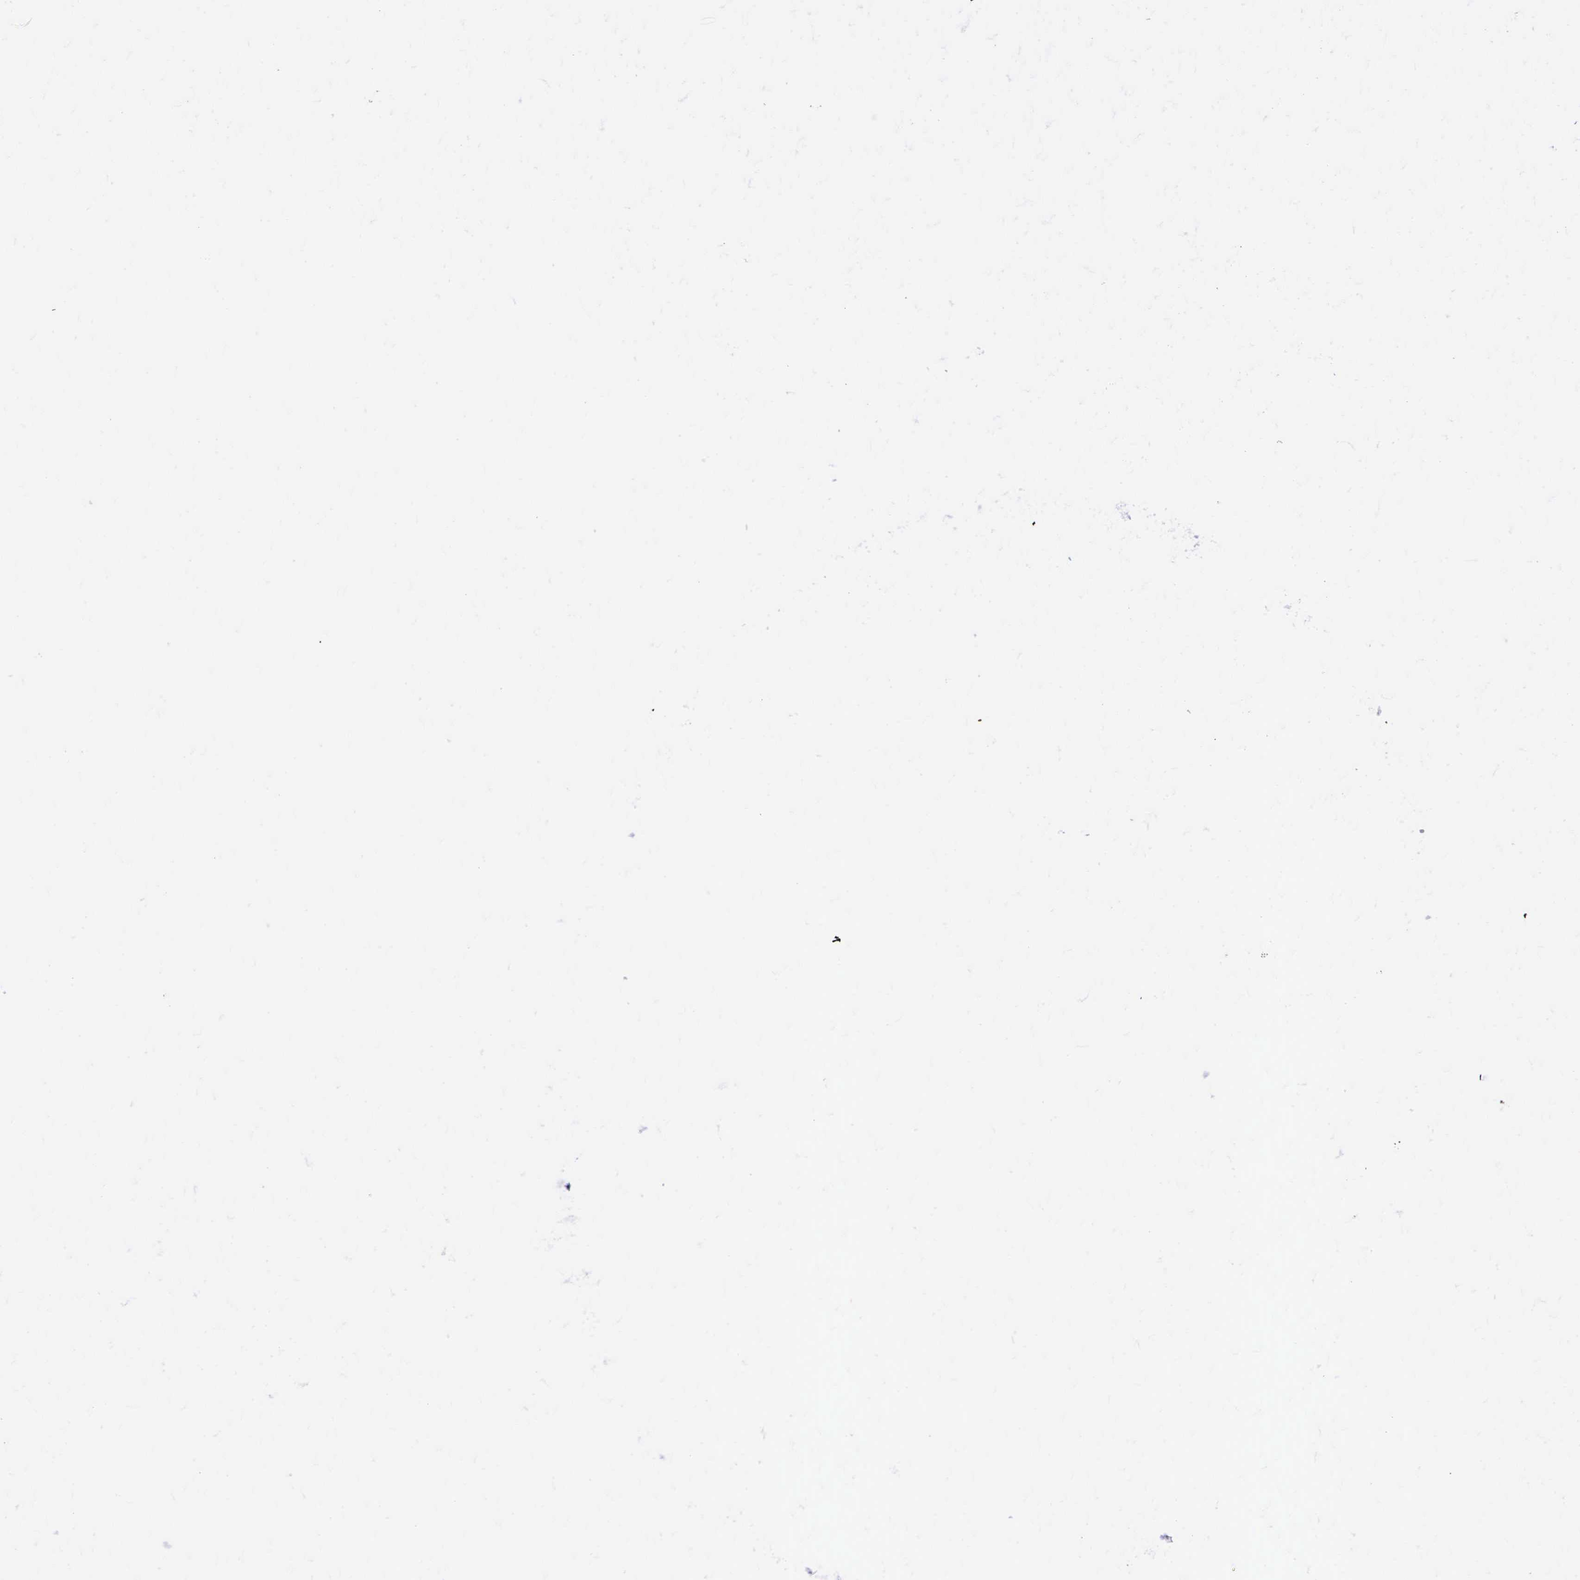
{"staining": {"intensity": "moderate", "quantity": "<25%", "location": "cytoplasmic/membranous"}, "tissue": "ovarian cancer", "cell_type": "Tumor cells", "image_type": "cancer", "snomed": [{"axis": "morphology", "description": "Cystadenocarcinoma, serous, NOS"}, {"axis": "topography", "description": "Ovary"}], "caption": "Immunohistochemistry (IHC) photomicrograph of human ovarian cancer stained for a protein (brown), which displays low levels of moderate cytoplasmic/membranous positivity in approximately <25% of tumor cells.", "gene": "ENO2", "patient": {"sex": "female", "age": 71}}